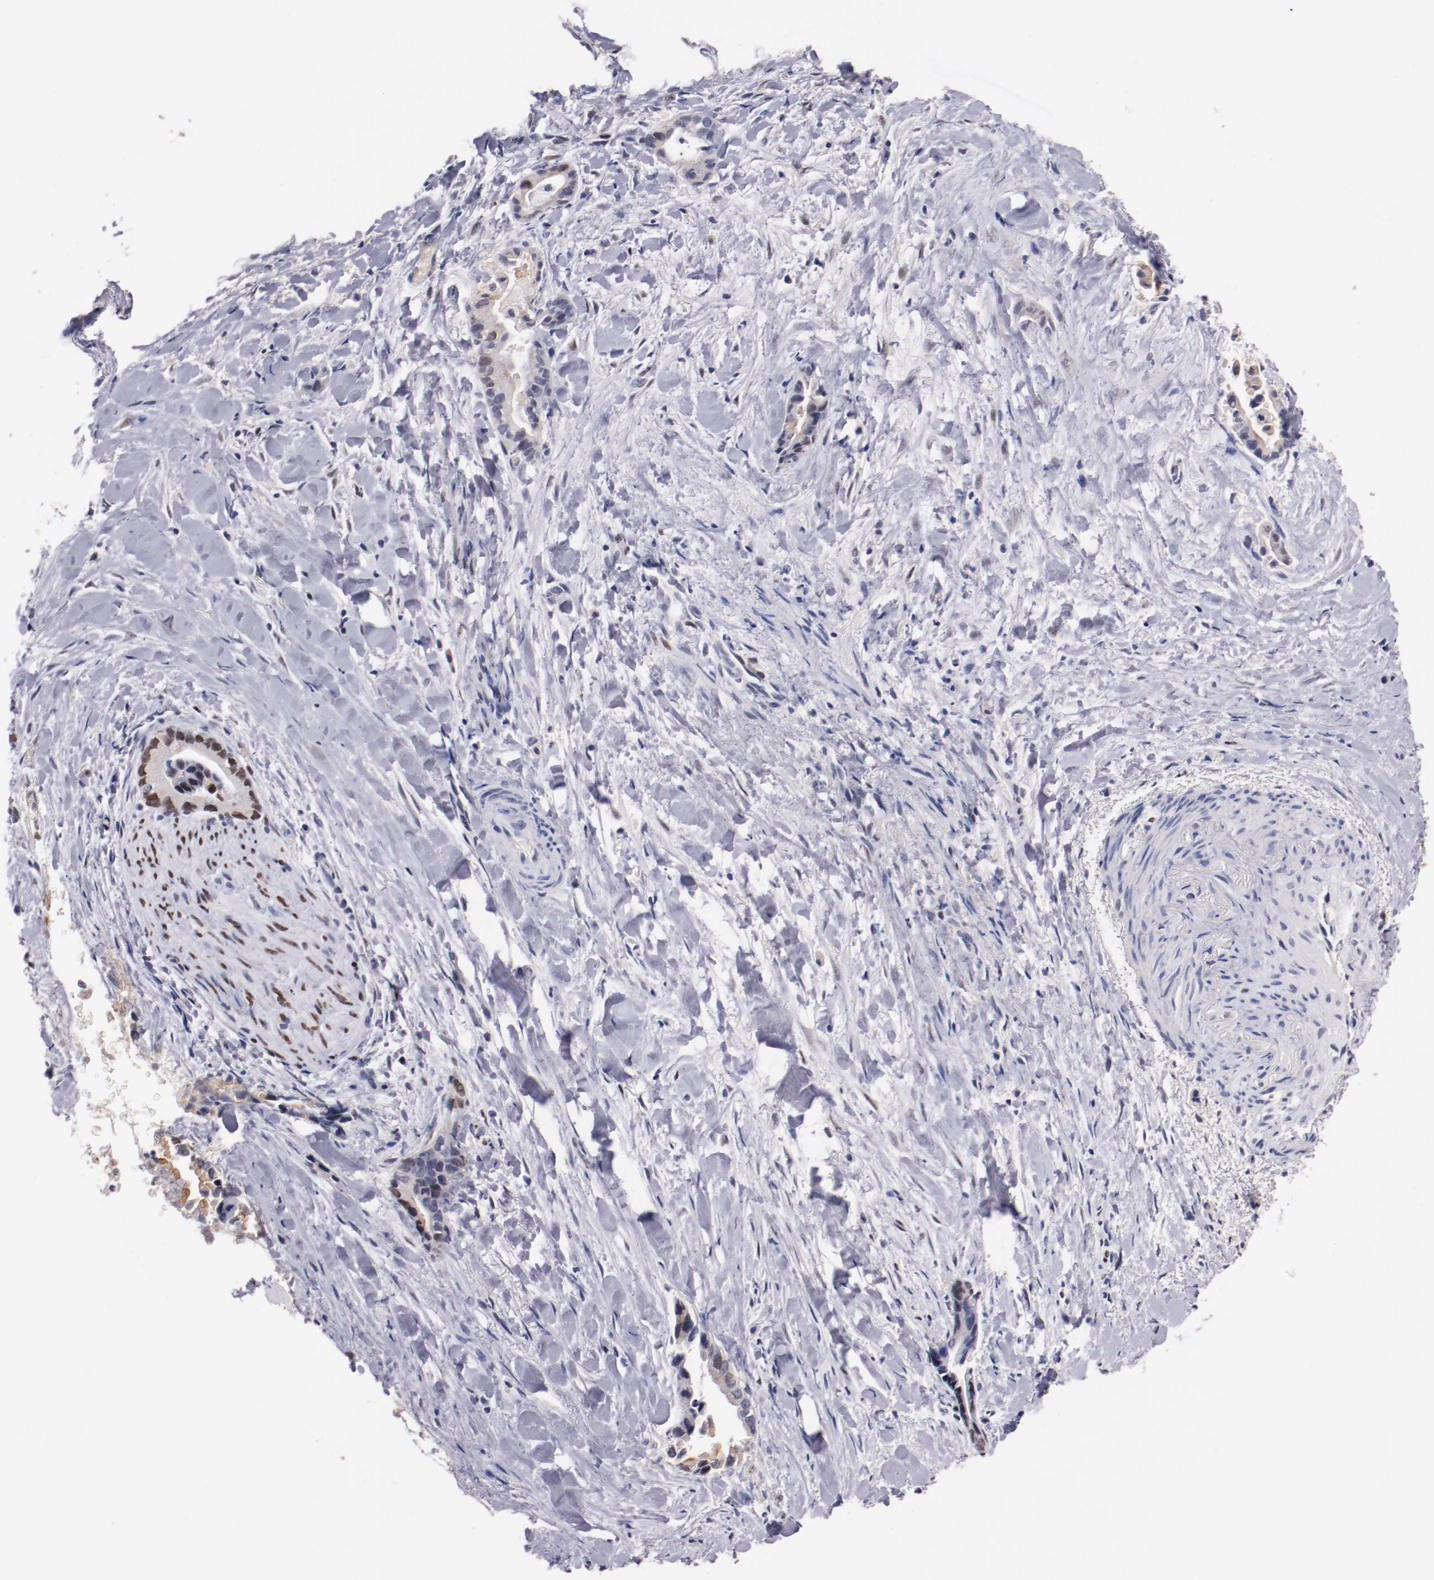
{"staining": {"intensity": "moderate", "quantity": "25%-75%", "location": "cytoplasmic/membranous,nuclear"}, "tissue": "liver cancer", "cell_type": "Tumor cells", "image_type": "cancer", "snomed": [{"axis": "morphology", "description": "Cholangiocarcinoma"}, {"axis": "topography", "description": "Liver"}], "caption": "Cholangiocarcinoma (liver) tissue displays moderate cytoplasmic/membranous and nuclear expression in about 25%-75% of tumor cells The staining is performed using DAB (3,3'-diaminobenzidine) brown chromogen to label protein expression. The nuclei are counter-stained blue using hematoxylin.", "gene": "FAM81A", "patient": {"sex": "female", "age": 55}}